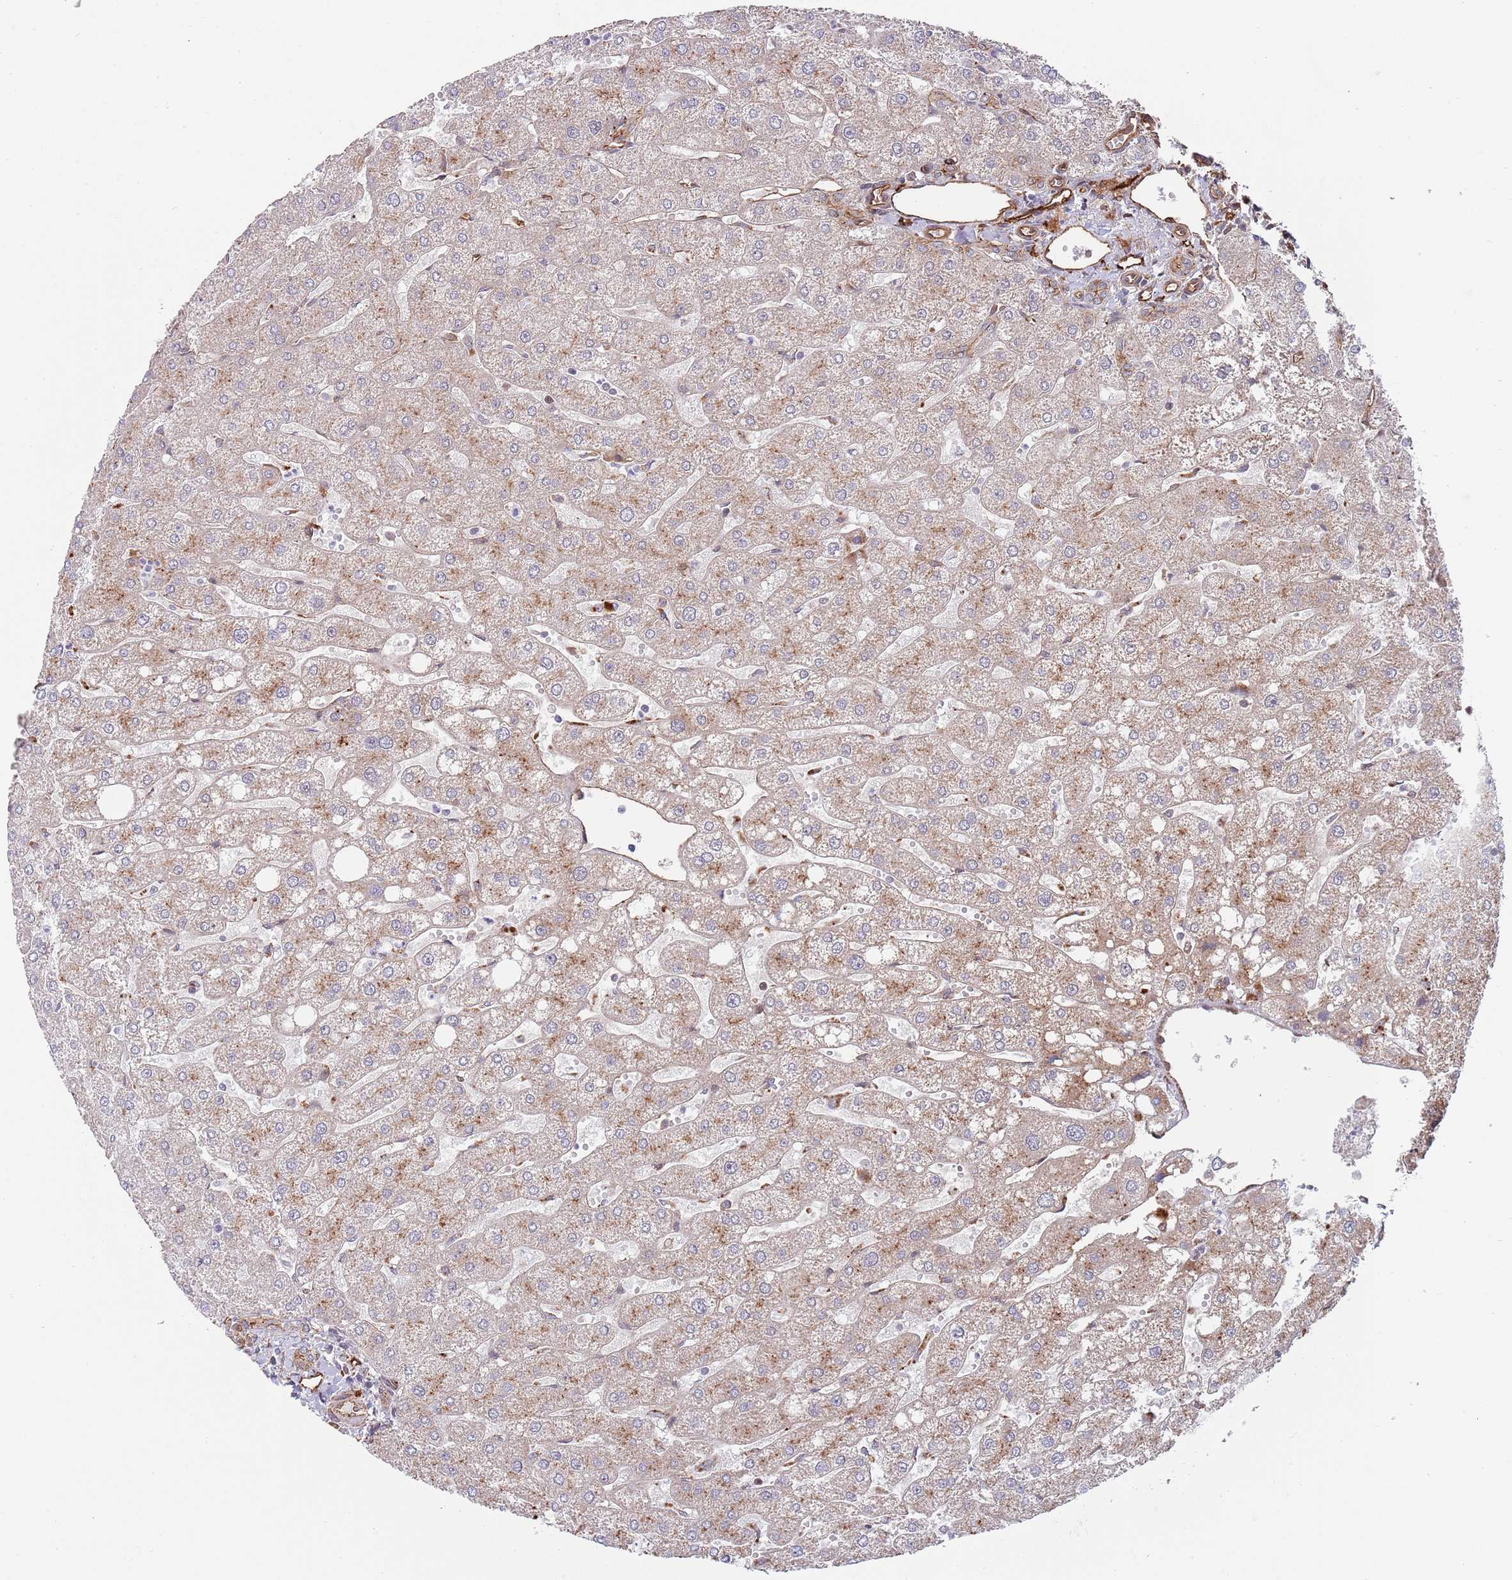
{"staining": {"intensity": "weak", "quantity": "<25%", "location": "cytoplasmic/membranous"}, "tissue": "liver", "cell_type": "Cholangiocytes", "image_type": "normal", "snomed": [{"axis": "morphology", "description": "Normal tissue, NOS"}, {"axis": "topography", "description": "Liver"}], "caption": "IHC micrograph of unremarkable liver stained for a protein (brown), which exhibits no expression in cholangiocytes.", "gene": "BPNT1", "patient": {"sex": "male", "age": 67}}